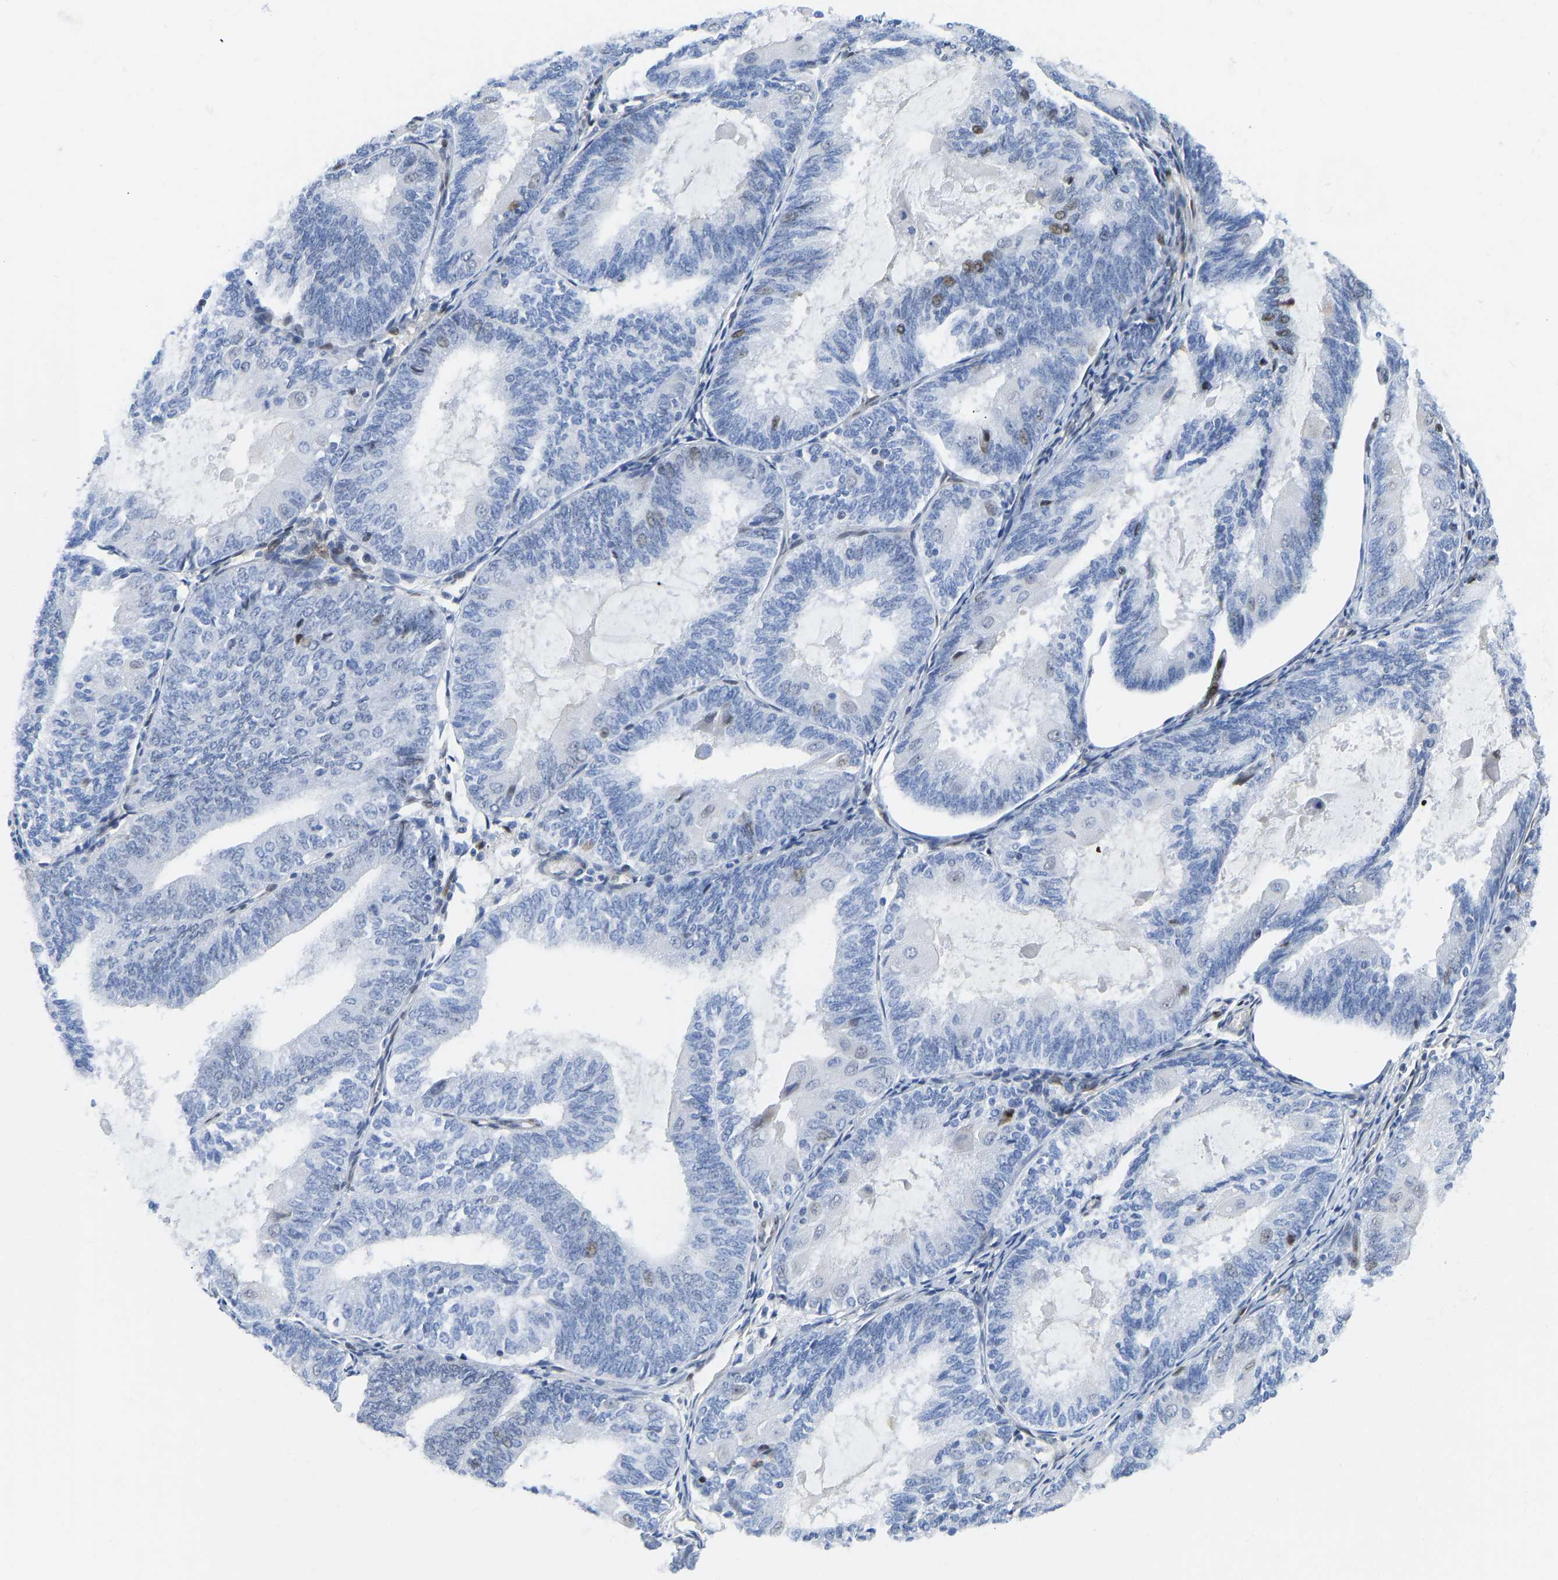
{"staining": {"intensity": "negative", "quantity": "none", "location": "none"}, "tissue": "endometrial cancer", "cell_type": "Tumor cells", "image_type": "cancer", "snomed": [{"axis": "morphology", "description": "Adenocarcinoma, NOS"}, {"axis": "topography", "description": "Endometrium"}], "caption": "This is an IHC image of endometrial cancer (adenocarcinoma). There is no positivity in tumor cells.", "gene": "HDAC5", "patient": {"sex": "female", "age": 81}}